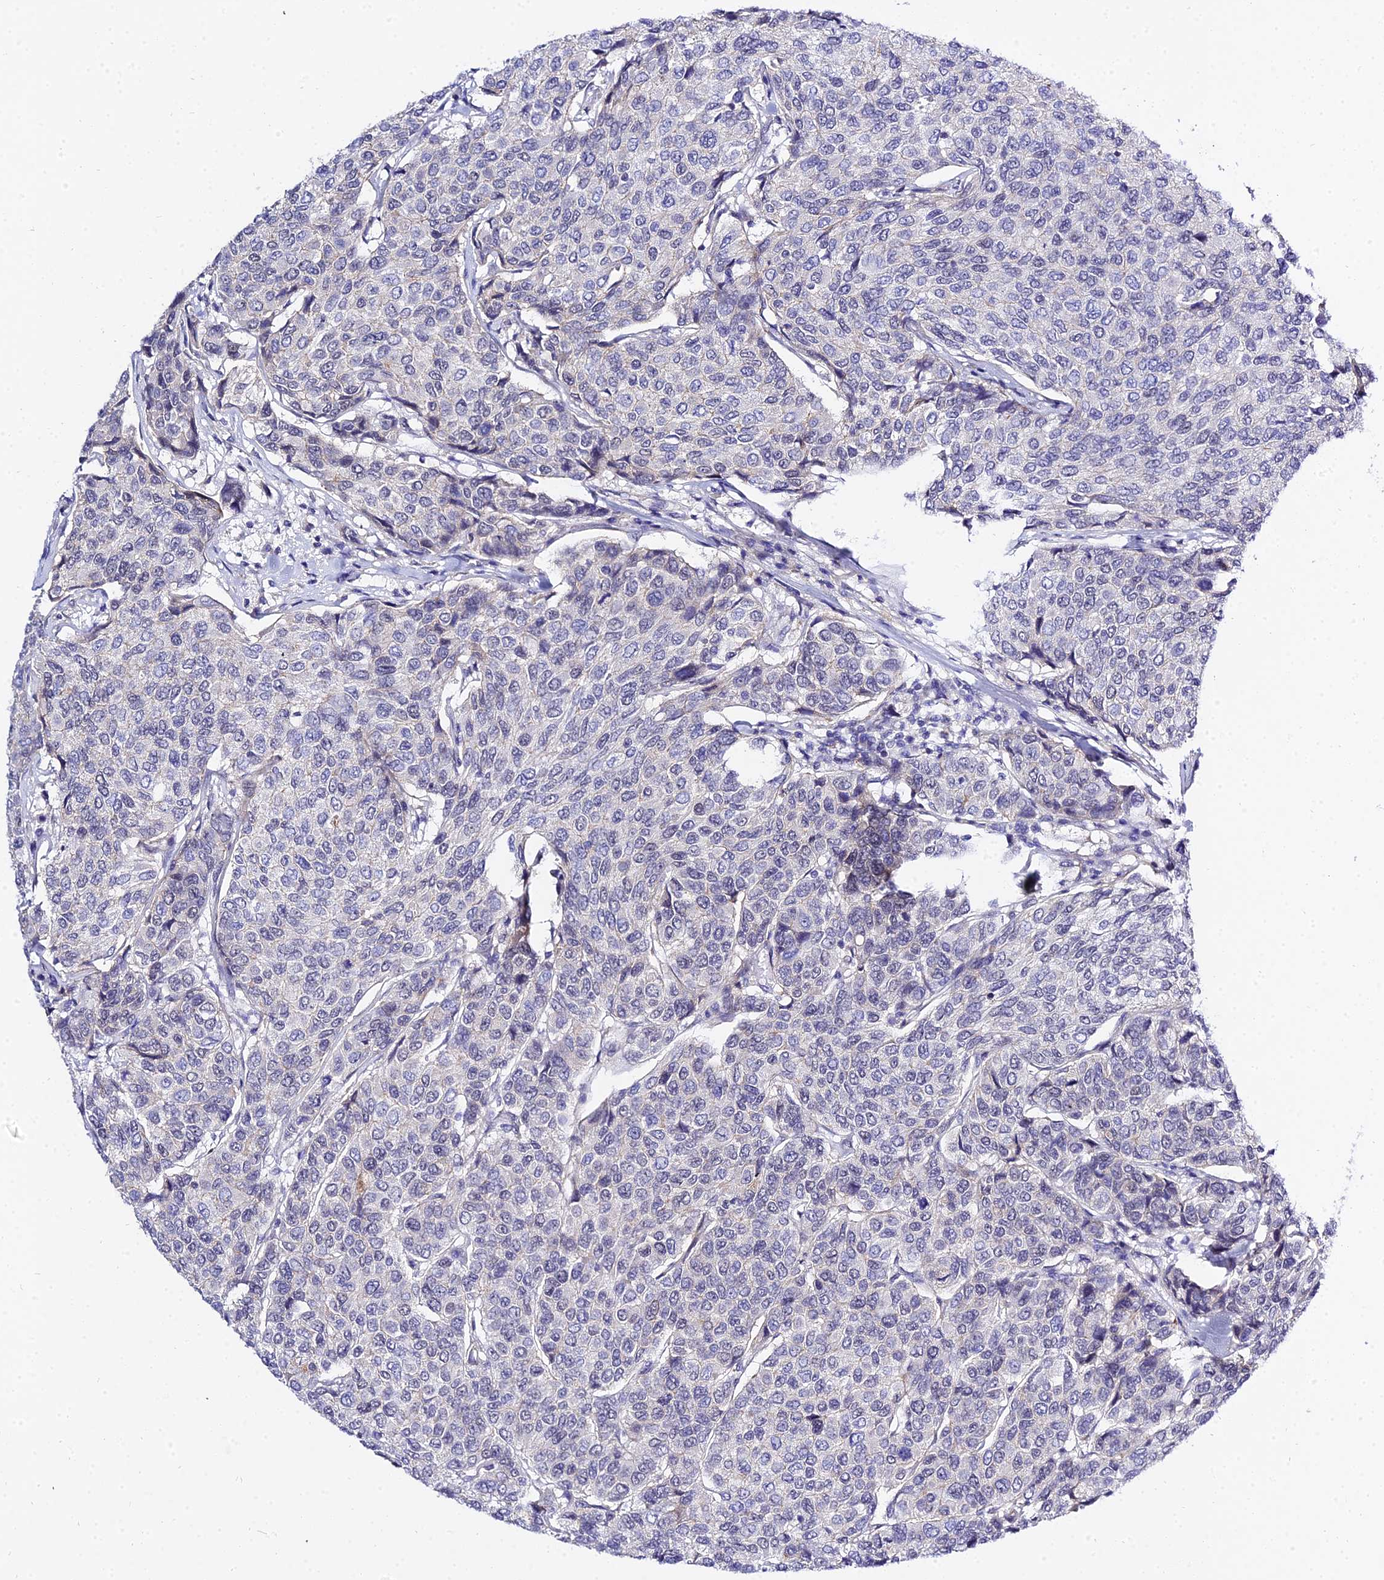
{"staining": {"intensity": "negative", "quantity": "none", "location": "none"}, "tissue": "breast cancer", "cell_type": "Tumor cells", "image_type": "cancer", "snomed": [{"axis": "morphology", "description": "Duct carcinoma"}, {"axis": "topography", "description": "Breast"}], "caption": "Human infiltrating ductal carcinoma (breast) stained for a protein using immunohistochemistry shows no staining in tumor cells.", "gene": "ZNF628", "patient": {"sex": "female", "age": 55}}